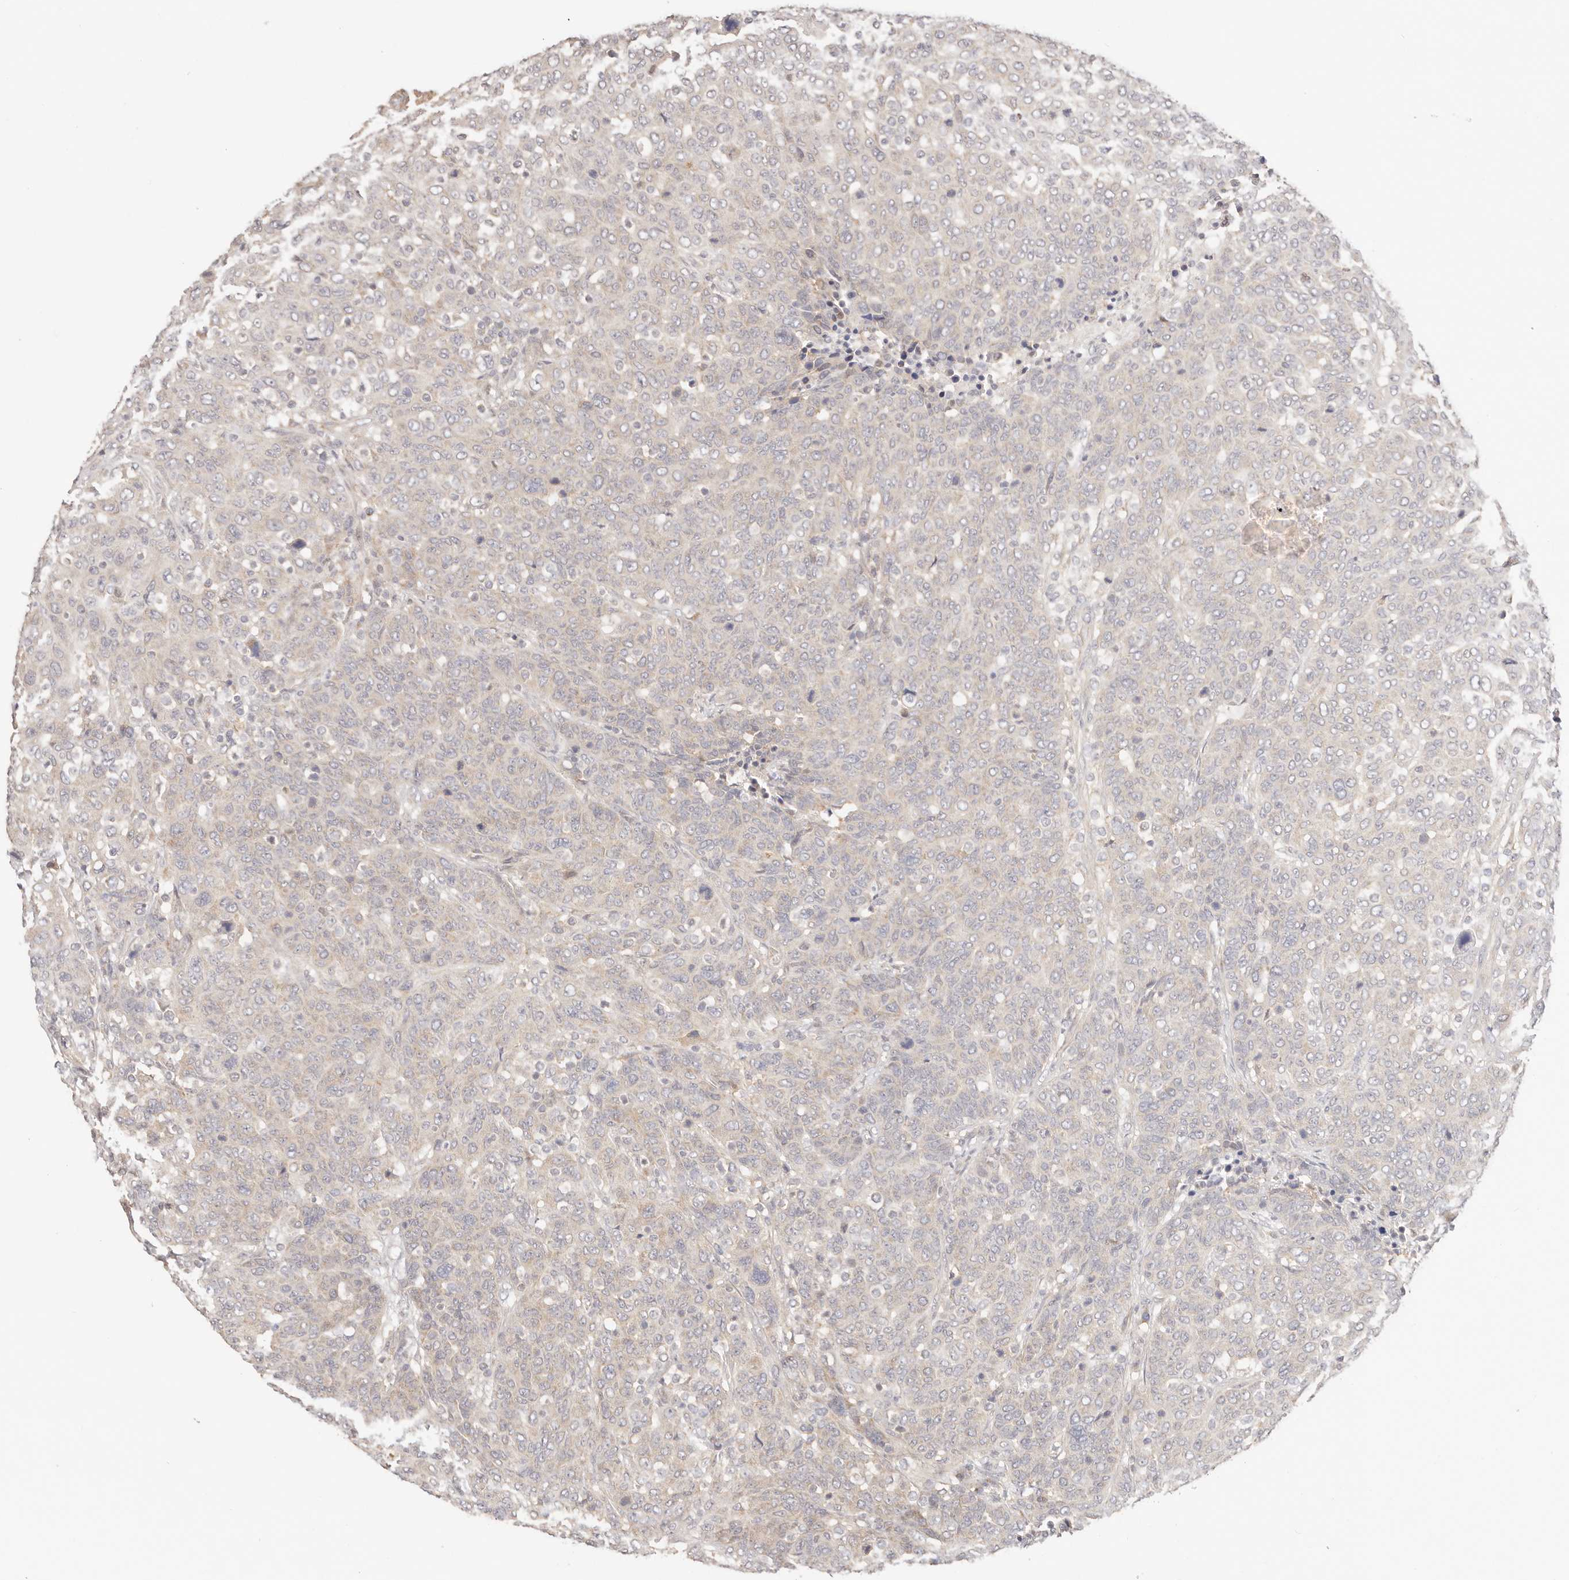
{"staining": {"intensity": "negative", "quantity": "none", "location": "none"}, "tissue": "breast cancer", "cell_type": "Tumor cells", "image_type": "cancer", "snomed": [{"axis": "morphology", "description": "Duct carcinoma"}, {"axis": "topography", "description": "Breast"}], "caption": "Immunohistochemistry image of neoplastic tissue: breast infiltrating ductal carcinoma stained with DAB exhibits no significant protein positivity in tumor cells.", "gene": "KCMF1", "patient": {"sex": "female", "age": 37}}